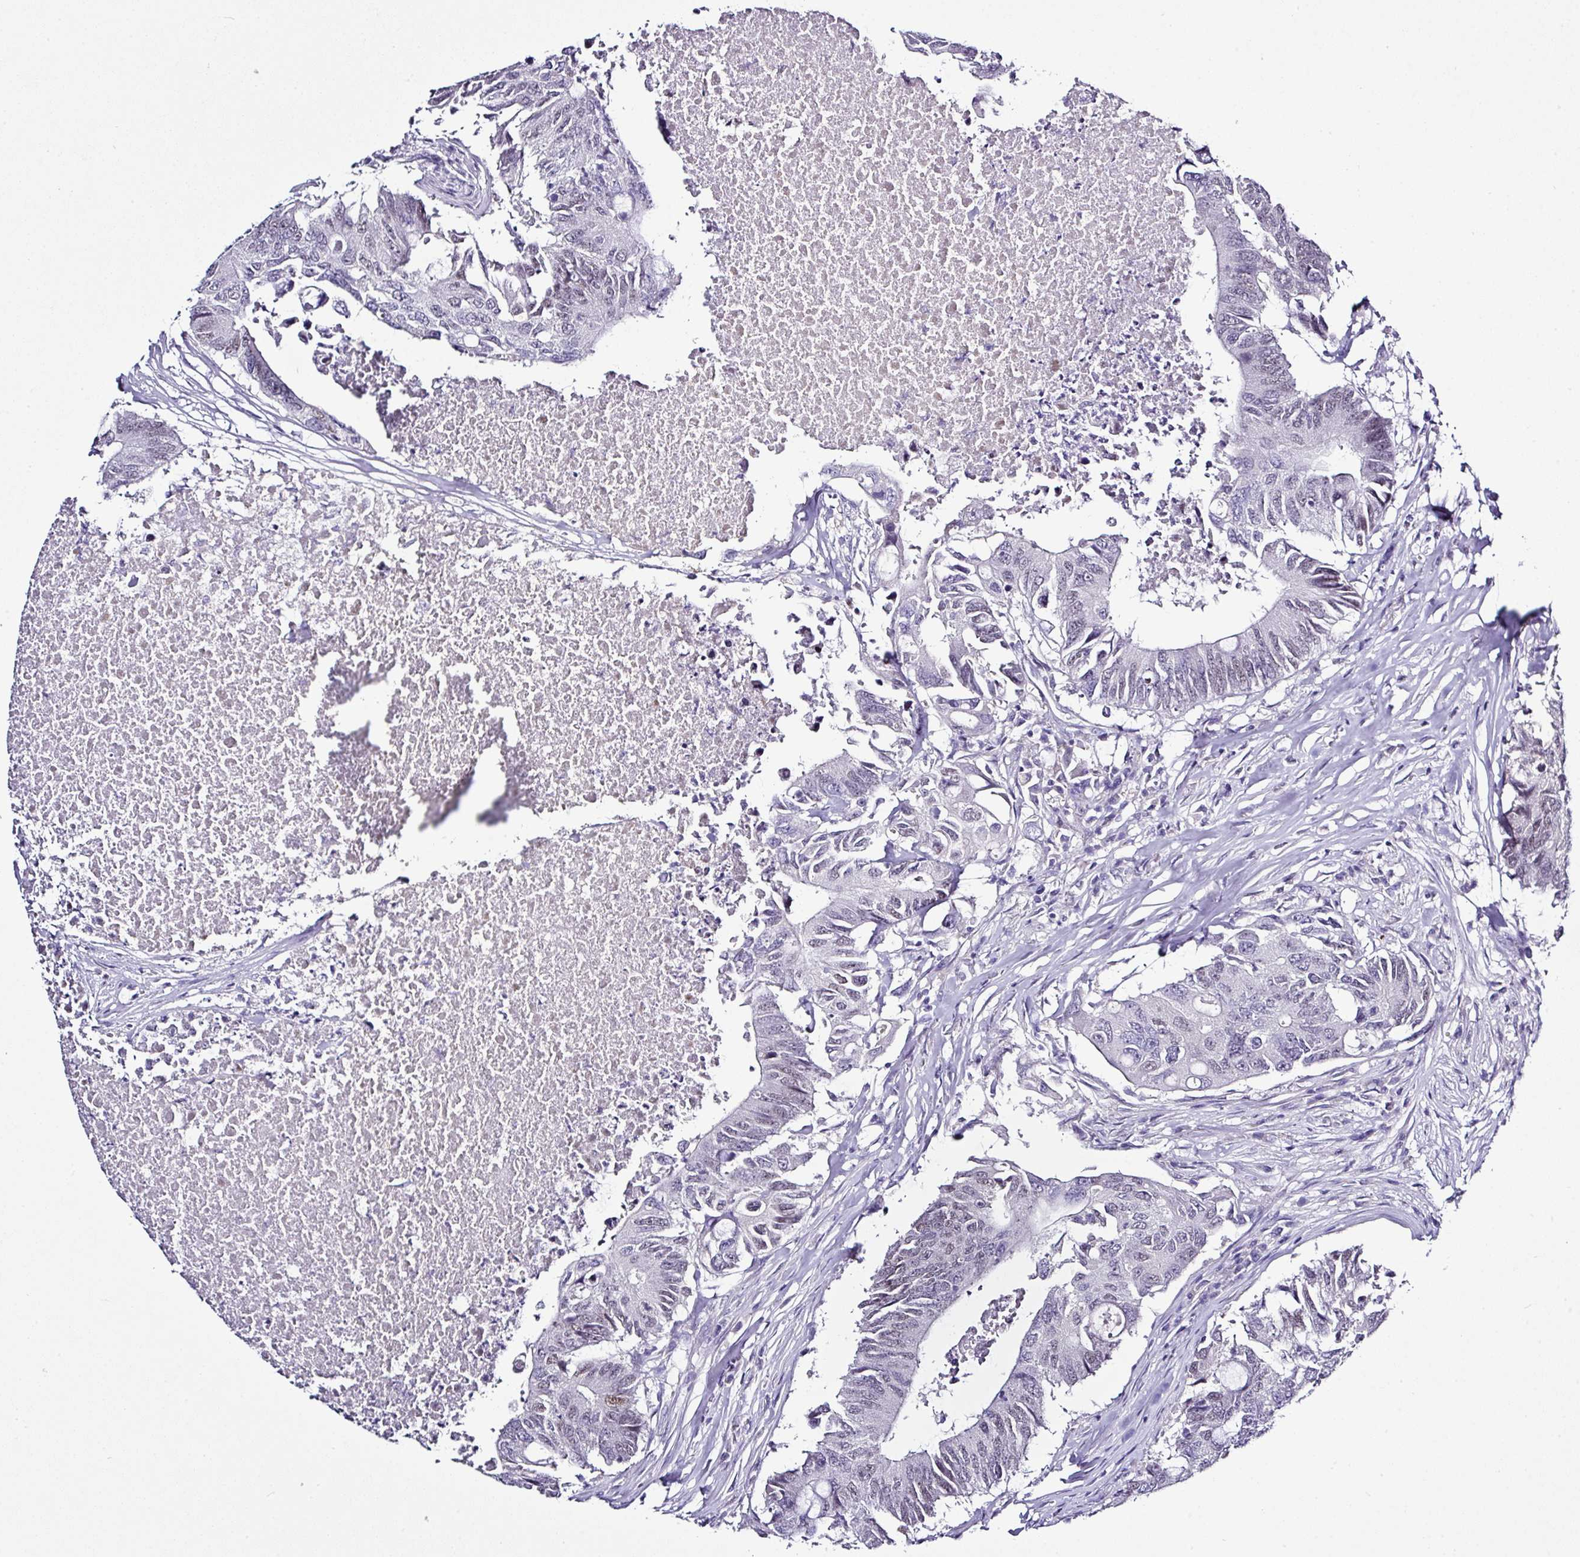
{"staining": {"intensity": "weak", "quantity": "<25%", "location": "nuclear"}, "tissue": "colorectal cancer", "cell_type": "Tumor cells", "image_type": "cancer", "snomed": [{"axis": "morphology", "description": "Adenocarcinoma, NOS"}, {"axis": "topography", "description": "Colon"}], "caption": "Tumor cells show no significant positivity in colorectal cancer (adenocarcinoma).", "gene": "BCL11A", "patient": {"sex": "male", "age": 71}}